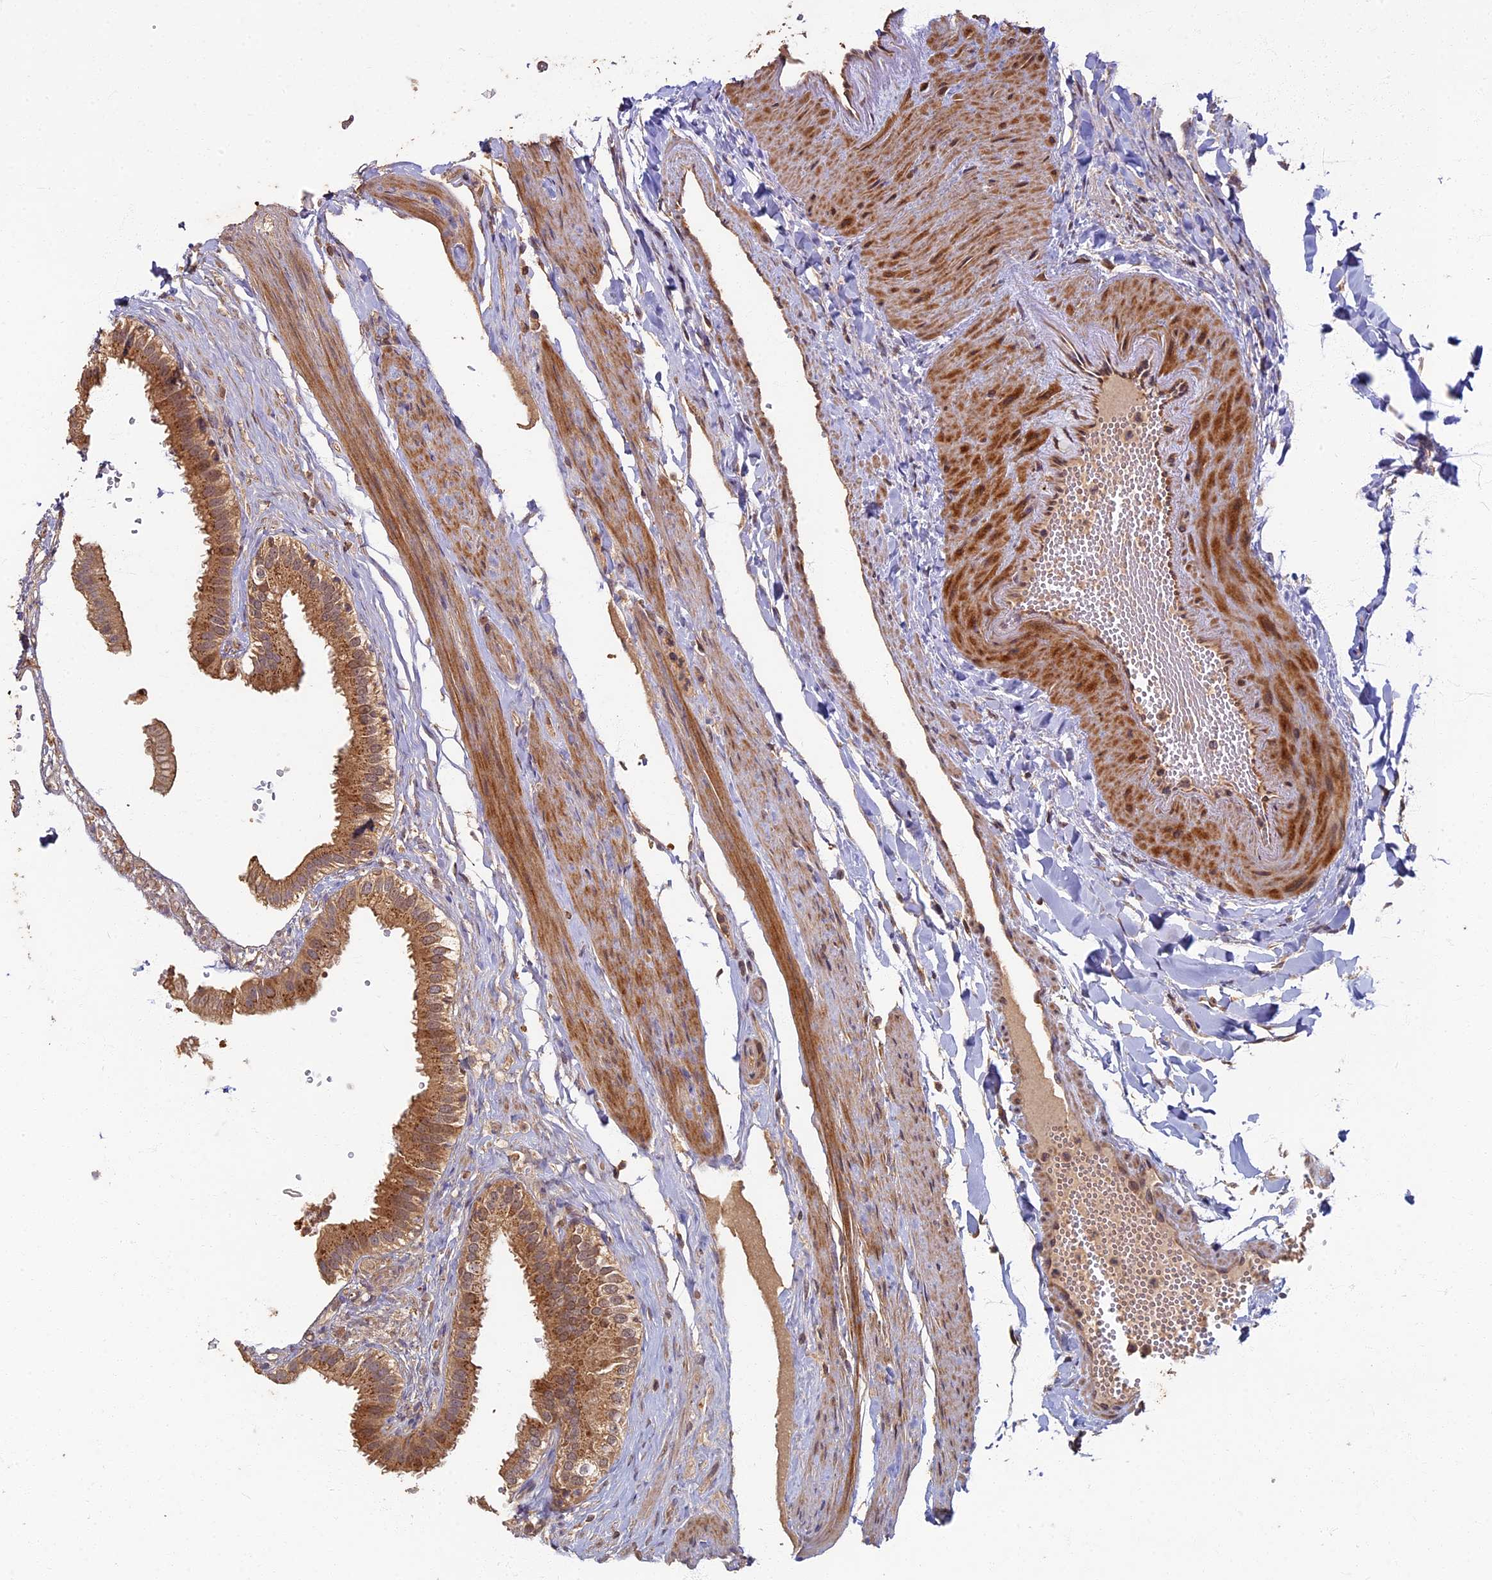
{"staining": {"intensity": "moderate", "quantity": ">75%", "location": "cytoplasmic/membranous,nuclear"}, "tissue": "gallbladder", "cell_type": "Glandular cells", "image_type": "normal", "snomed": [{"axis": "morphology", "description": "Normal tissue, NOS"}, {"axis": "topography", "description": "Gallbladder"}], "caption": "Immunohistochemical staining of benign human gallbladder reveals >75% levels of moderate cytoplasmic/membranous,nuclear protein positivity in about >75% of glandular cells. Using DAB (3,3'-diaminobenzidine) (brown) and hematoxylin (blue) stains, captured at high magnification using brightfield microscopy.", "gene": "RSPH3", "patient": {"sex": "female", "age": 61}}